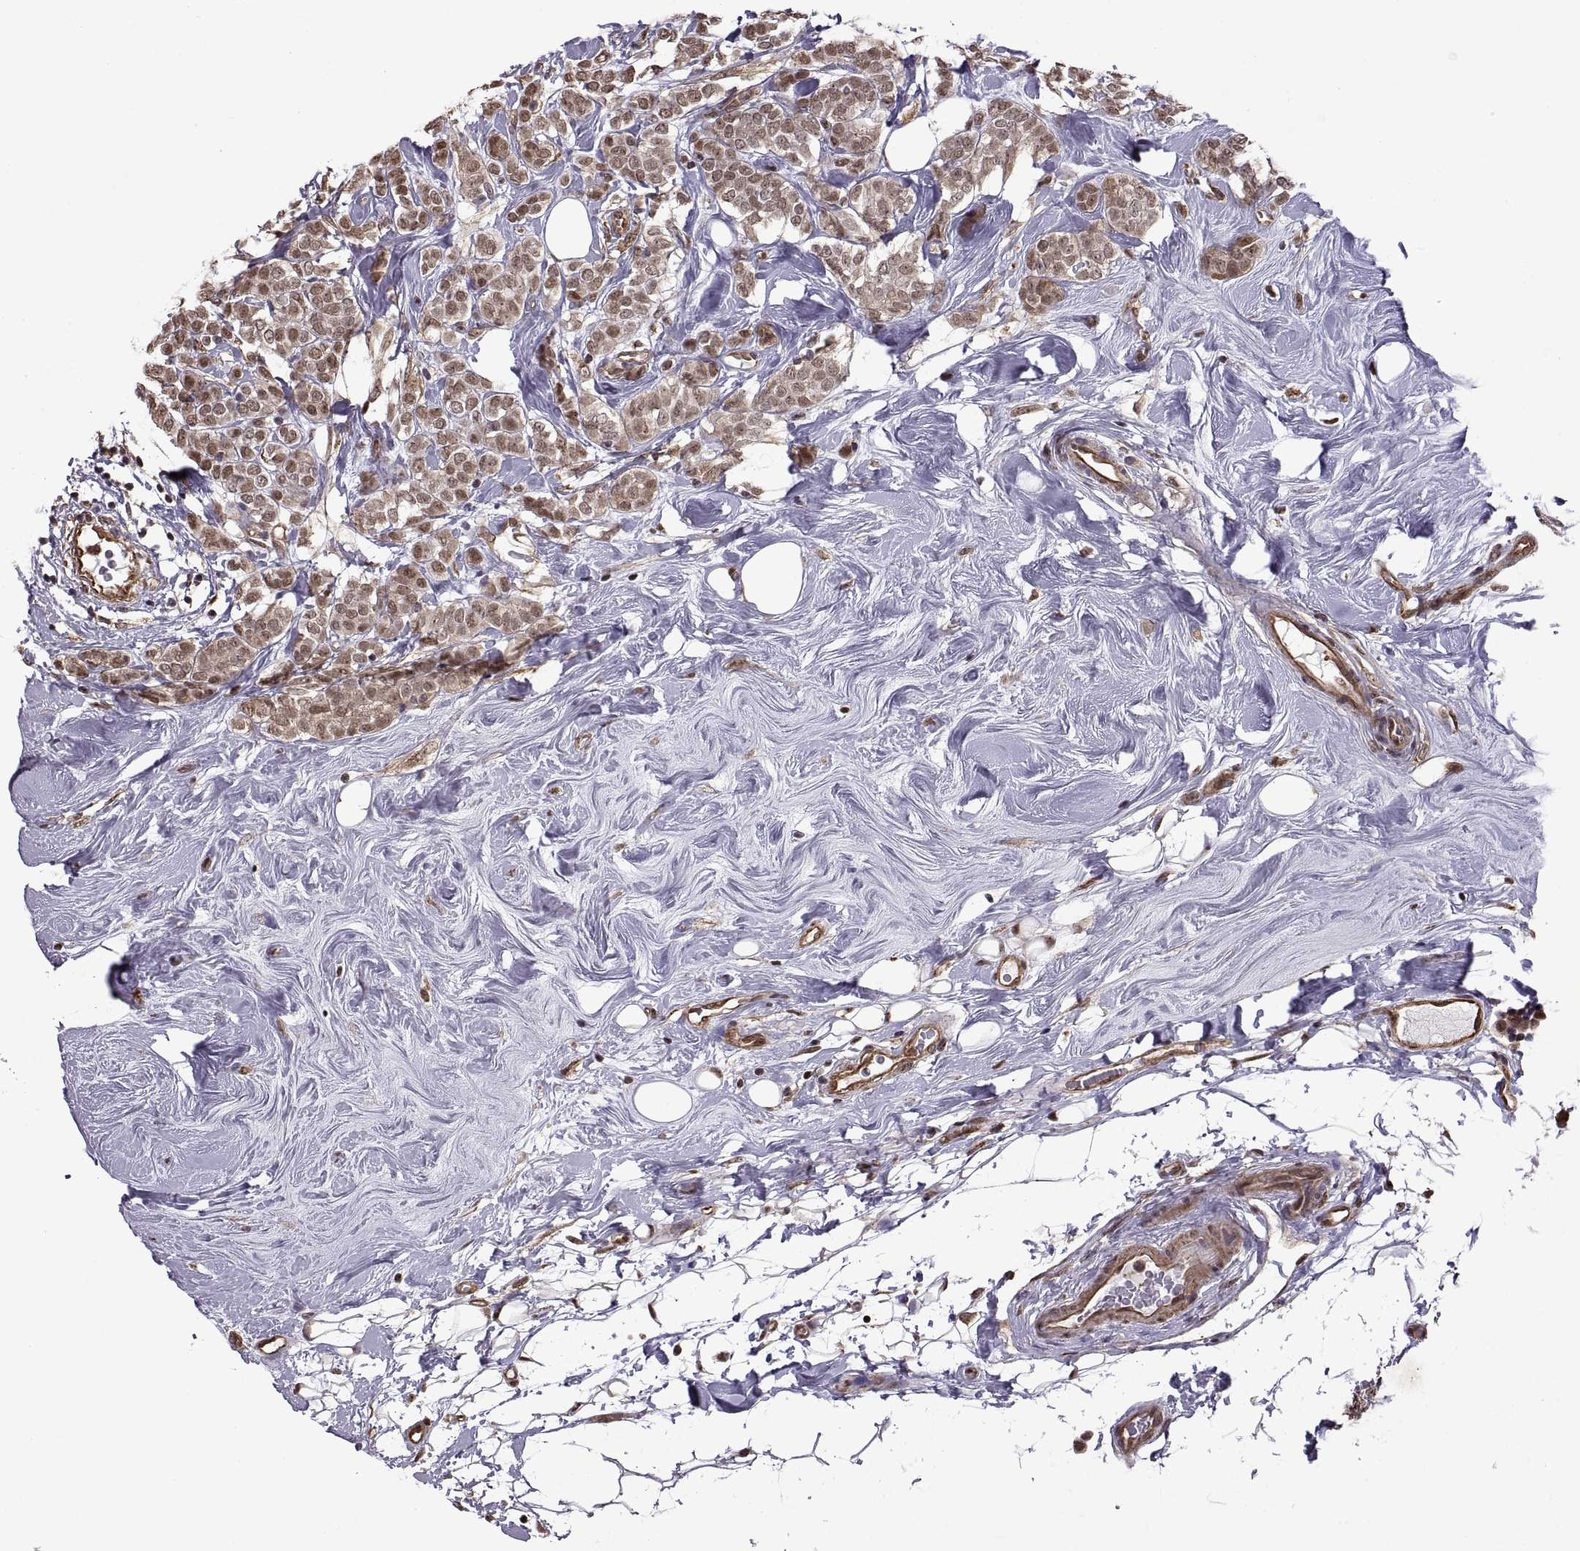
{"staining": {"intensity": "weak", "quantity": ">75%", "location": "cytoplasmic/membranous,nuclear"}, "tissue": "breast cancer", "cell_type": "Tumor cells", "image_type": "cancer", "snomed": [{"axis": "morphology", "description": "Lobular carcinoma"}, {"axis": "topography", "description": "Breast"}], "caption": "IHC photomicrograph of neoplastic tissue: human breast lobular carcinoma stained using immunohistochemistry displays low levels of weak protein expression localized specifically in the cytoplasmic/membranous and nuclear of tumor cells, appearing as a cytoplasmic/membranous and nuclear brown color.", "gene": "ARRB1", "patient": {"sex": "female", "age": 49}}